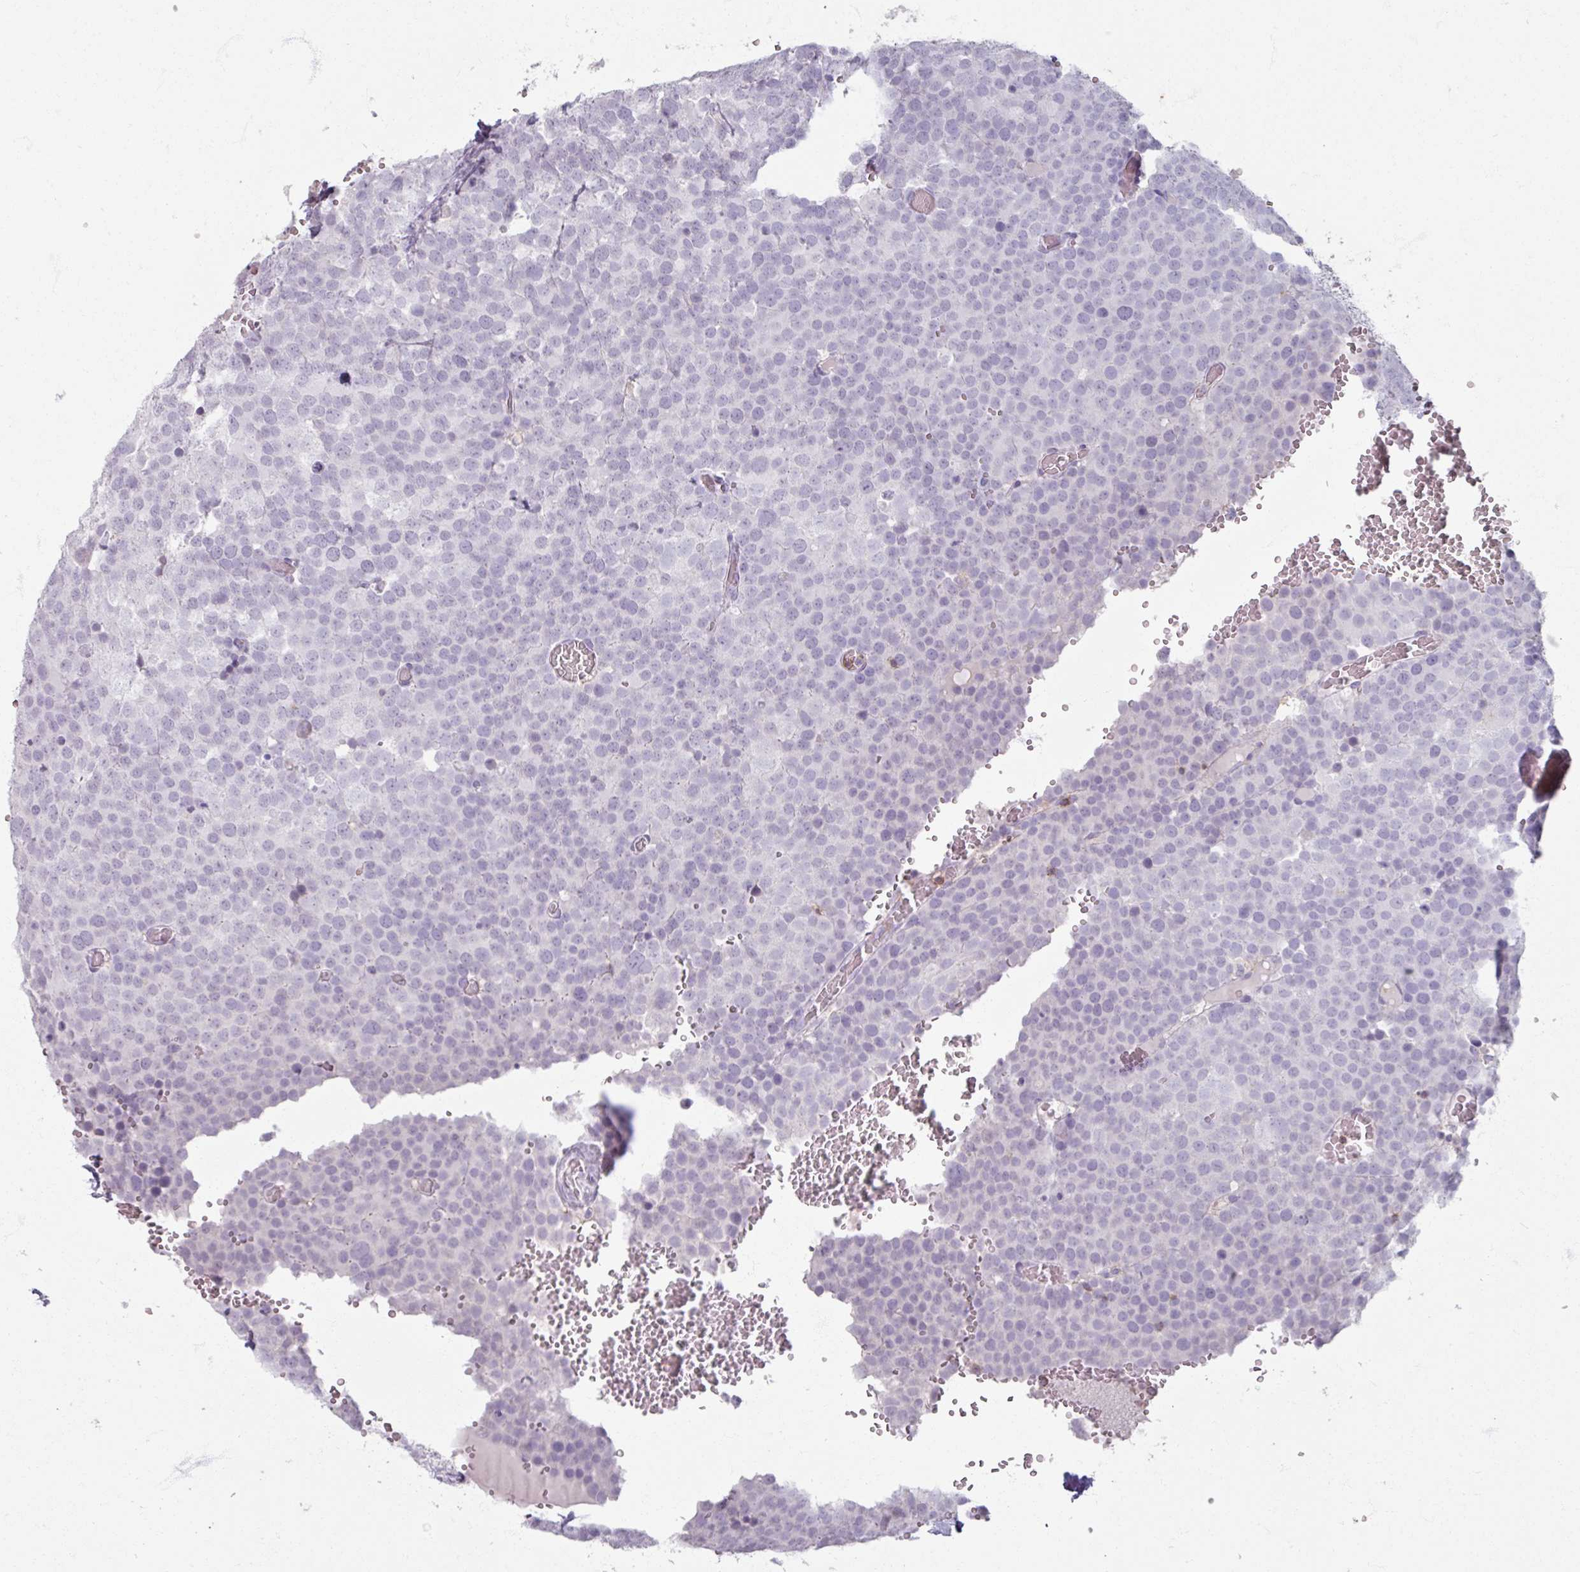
{"staining": {"intensity": "negative", "quantity": "none", "location": "none"}, "tissue": "testis cancer", "cell_type": "Tumor cells", "image_type": "cancer", "snomed": [{"axis": "morphology", "description": "Seminoma, NOS"}, {"axis": "topography", "description": "Testis"}], "caption": "Photomicrograph shows no significant protein expression in tumor cells of testis cancer (seminoma).", "gene": "PTPRC", "patient": {"sex": "male", "age": 71}}